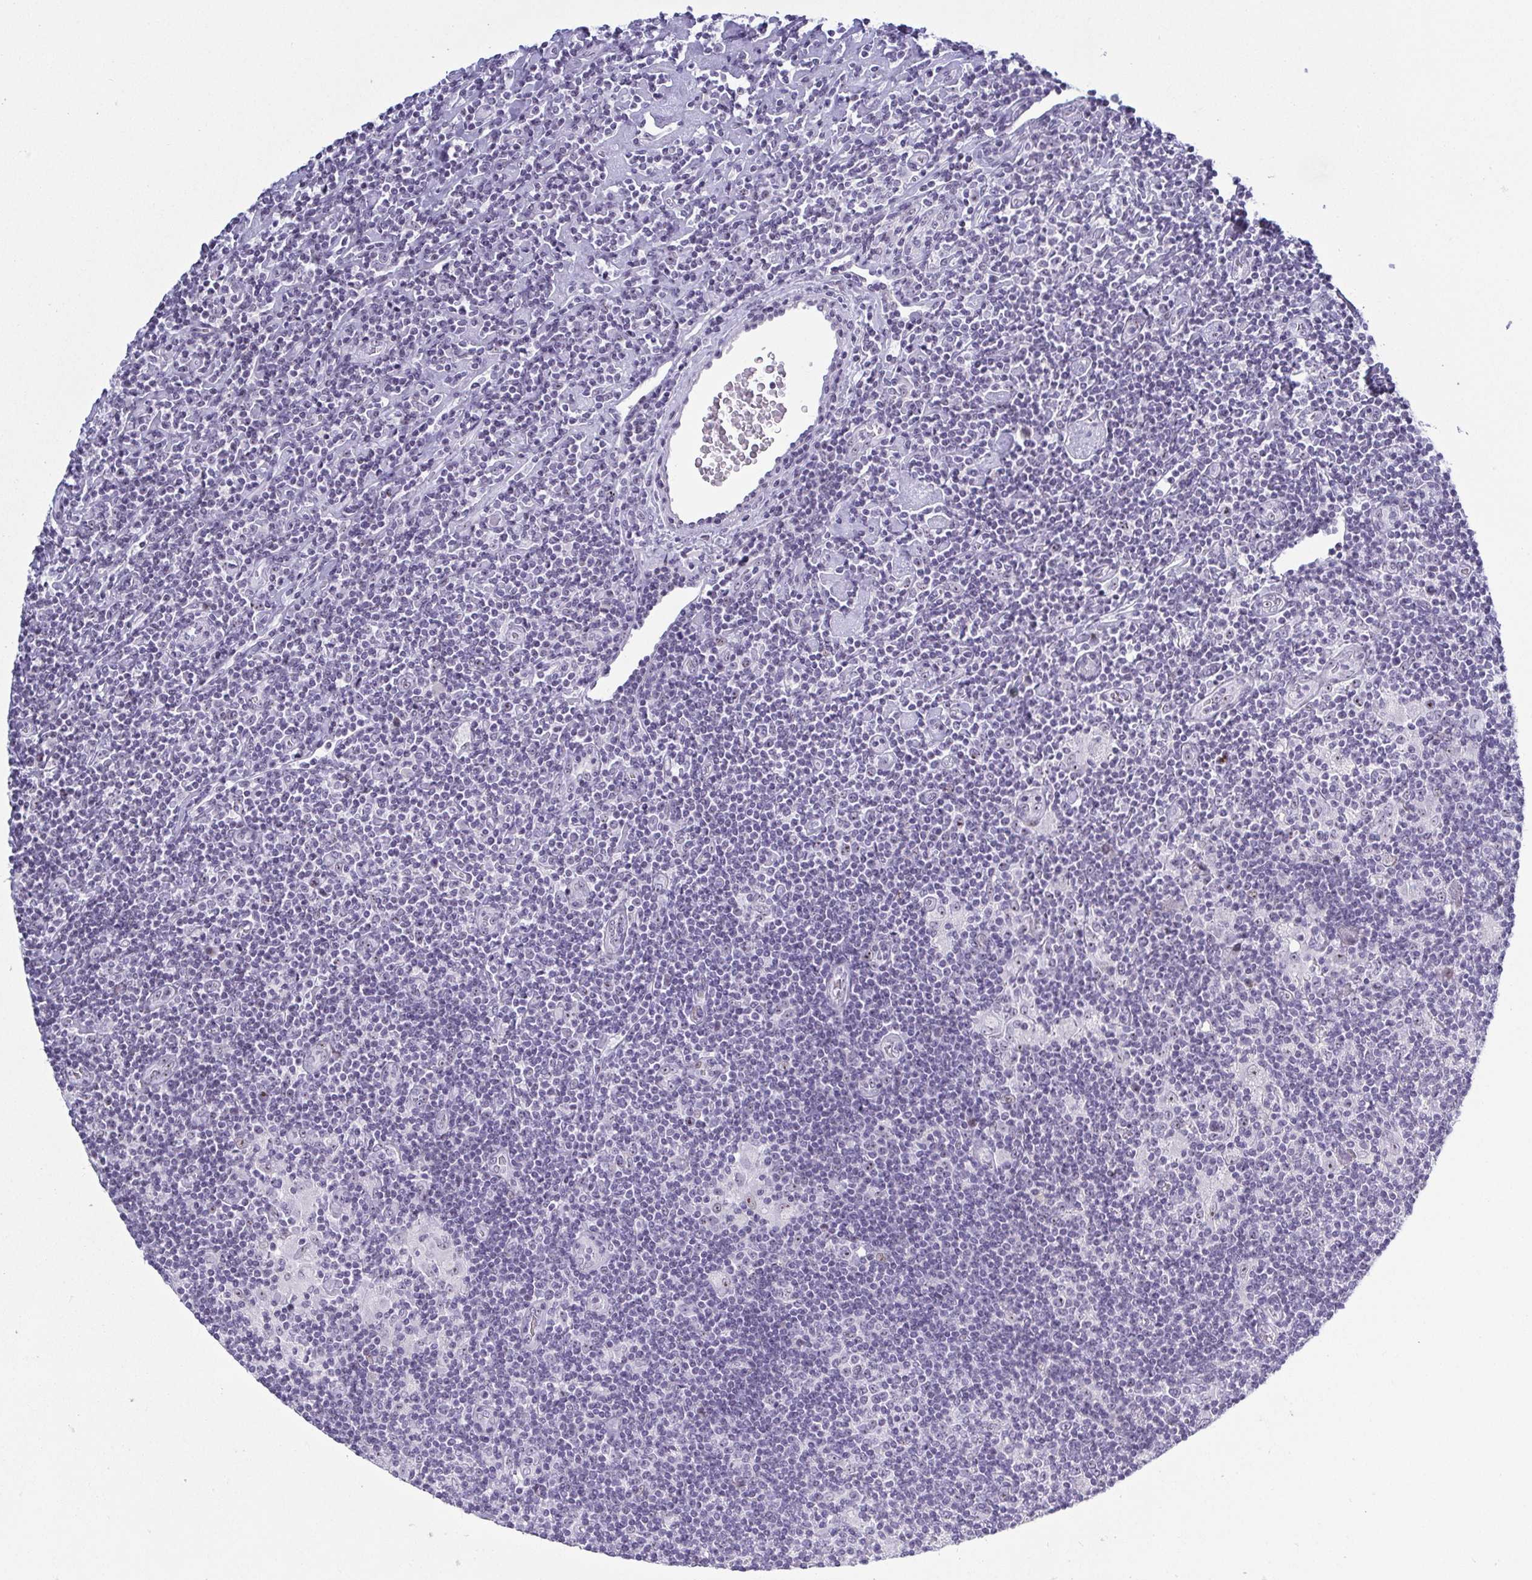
{"staining": {"intensity": "negative", "quantity": "none", "location": "none"}, "tissue": "lymphoma", "cell_type": "Tumor cells", "image_type": "cancer", "snomed": [{"axis": "morphology", "description": "Hodgkin's disease, NOS"}, {"axis": "topography", "description": "Lymph node"}], "caption": "An image of Hodgkin's disease stained for a protein shows no brown staining in tumor cells.", "gene": "BZW1", "patient": {"sex": "male", "age": 40}}